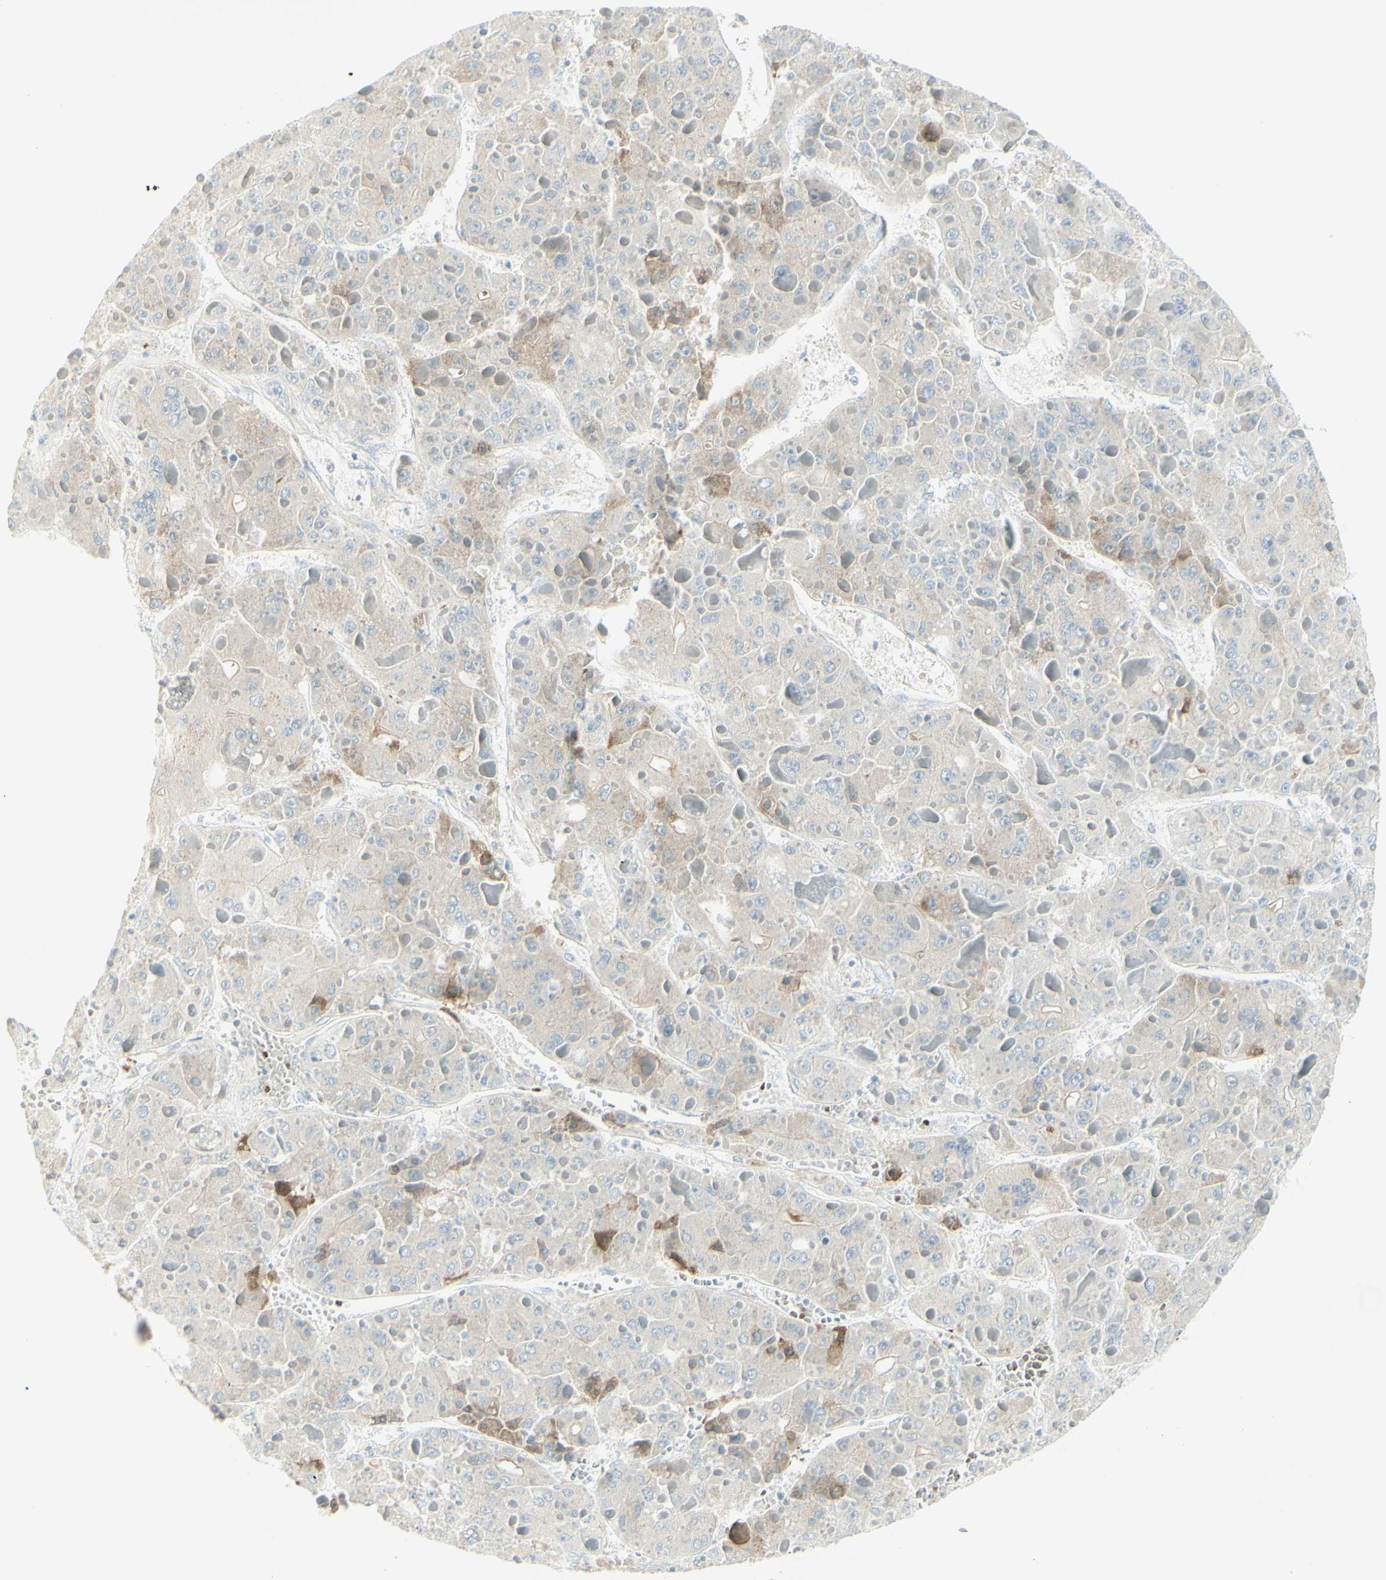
{"staining": {"intensity": "weak", "quantity": "25%-75%", "location": "cytoplasmic/membranous"}, "tissue": "liver cancer", "cell_type": "Tumor cells", "image_type": "cancer", "snomed": [{"axis": "morphology", "description": "Carcinoma, Hepatocellular, NOS"}, {"axis": "topography", "description": "Liver"}], "caption": "This photomicrograph displays immunohistochemistry (IHC) staining of human liver cancer, with low weak cytoplasmic/membranous expression in about 25%-75% of tumor cells.", "gene": "MDK", "patient": {"sex": "female", "age": 73}}